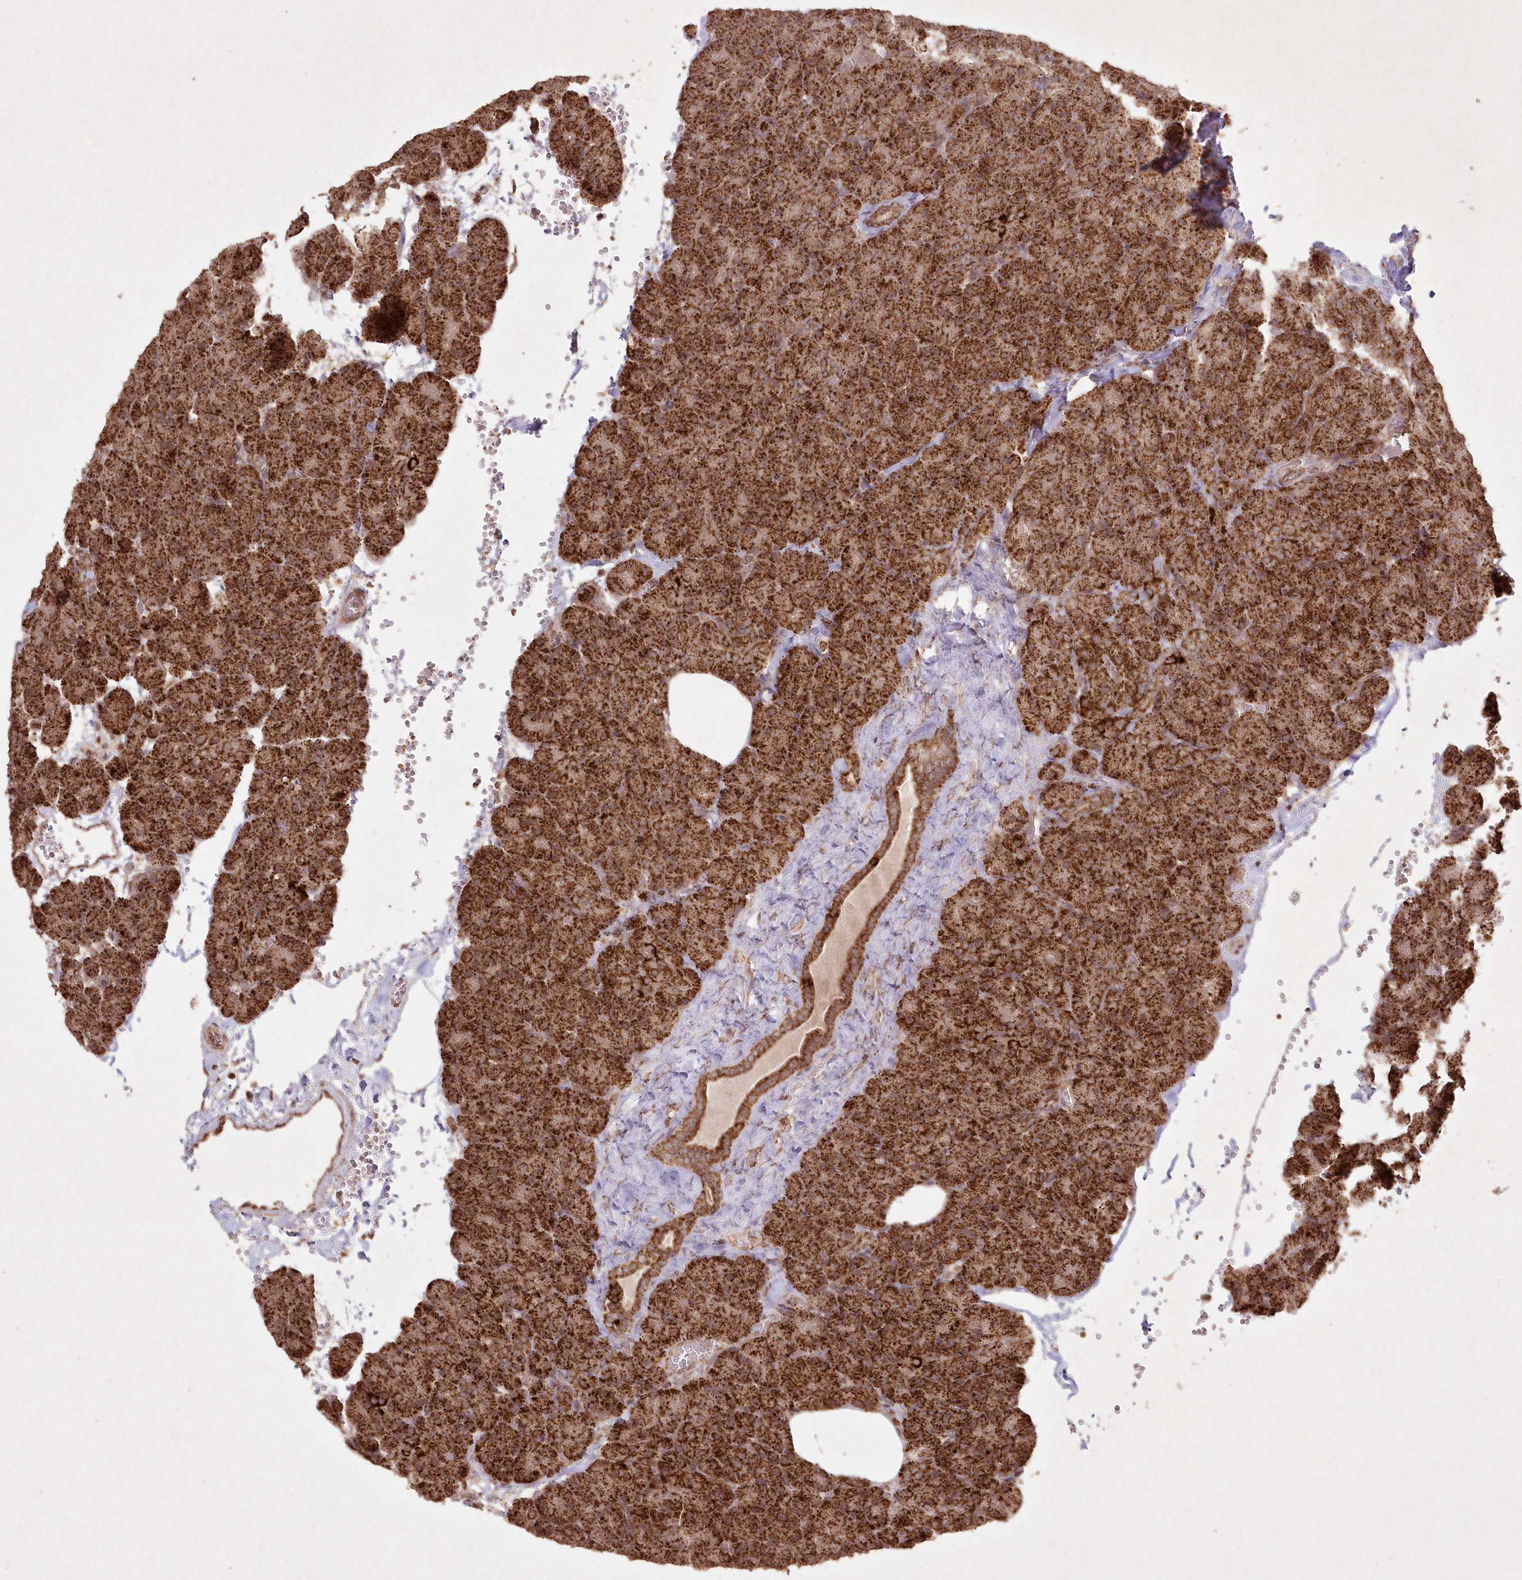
{"staining": {"intensity": "strong", "quantity": ">75%", "location": "cytoplasmic/membranous"}, "tissue": "pancreas", "cell_type": "Exocrine glandular cells", "image_type": "normal", "snomed": [{"axis": "morphology", "description": "Normal tissue, NOS"}, {"axis": "morphology", "description": "Carcinoid, malignant, NOS"}, {"axis": "topography", "description": "Pancreas"}], "caption": "Pancreas stained with DAB IHC reveals high levels of strong cytoplasmic/membranous positivity in approximately >75% of exocrine glandular cells.", "gene": "LRPPRC", "patient": {"sex": "female", "age": 35}}